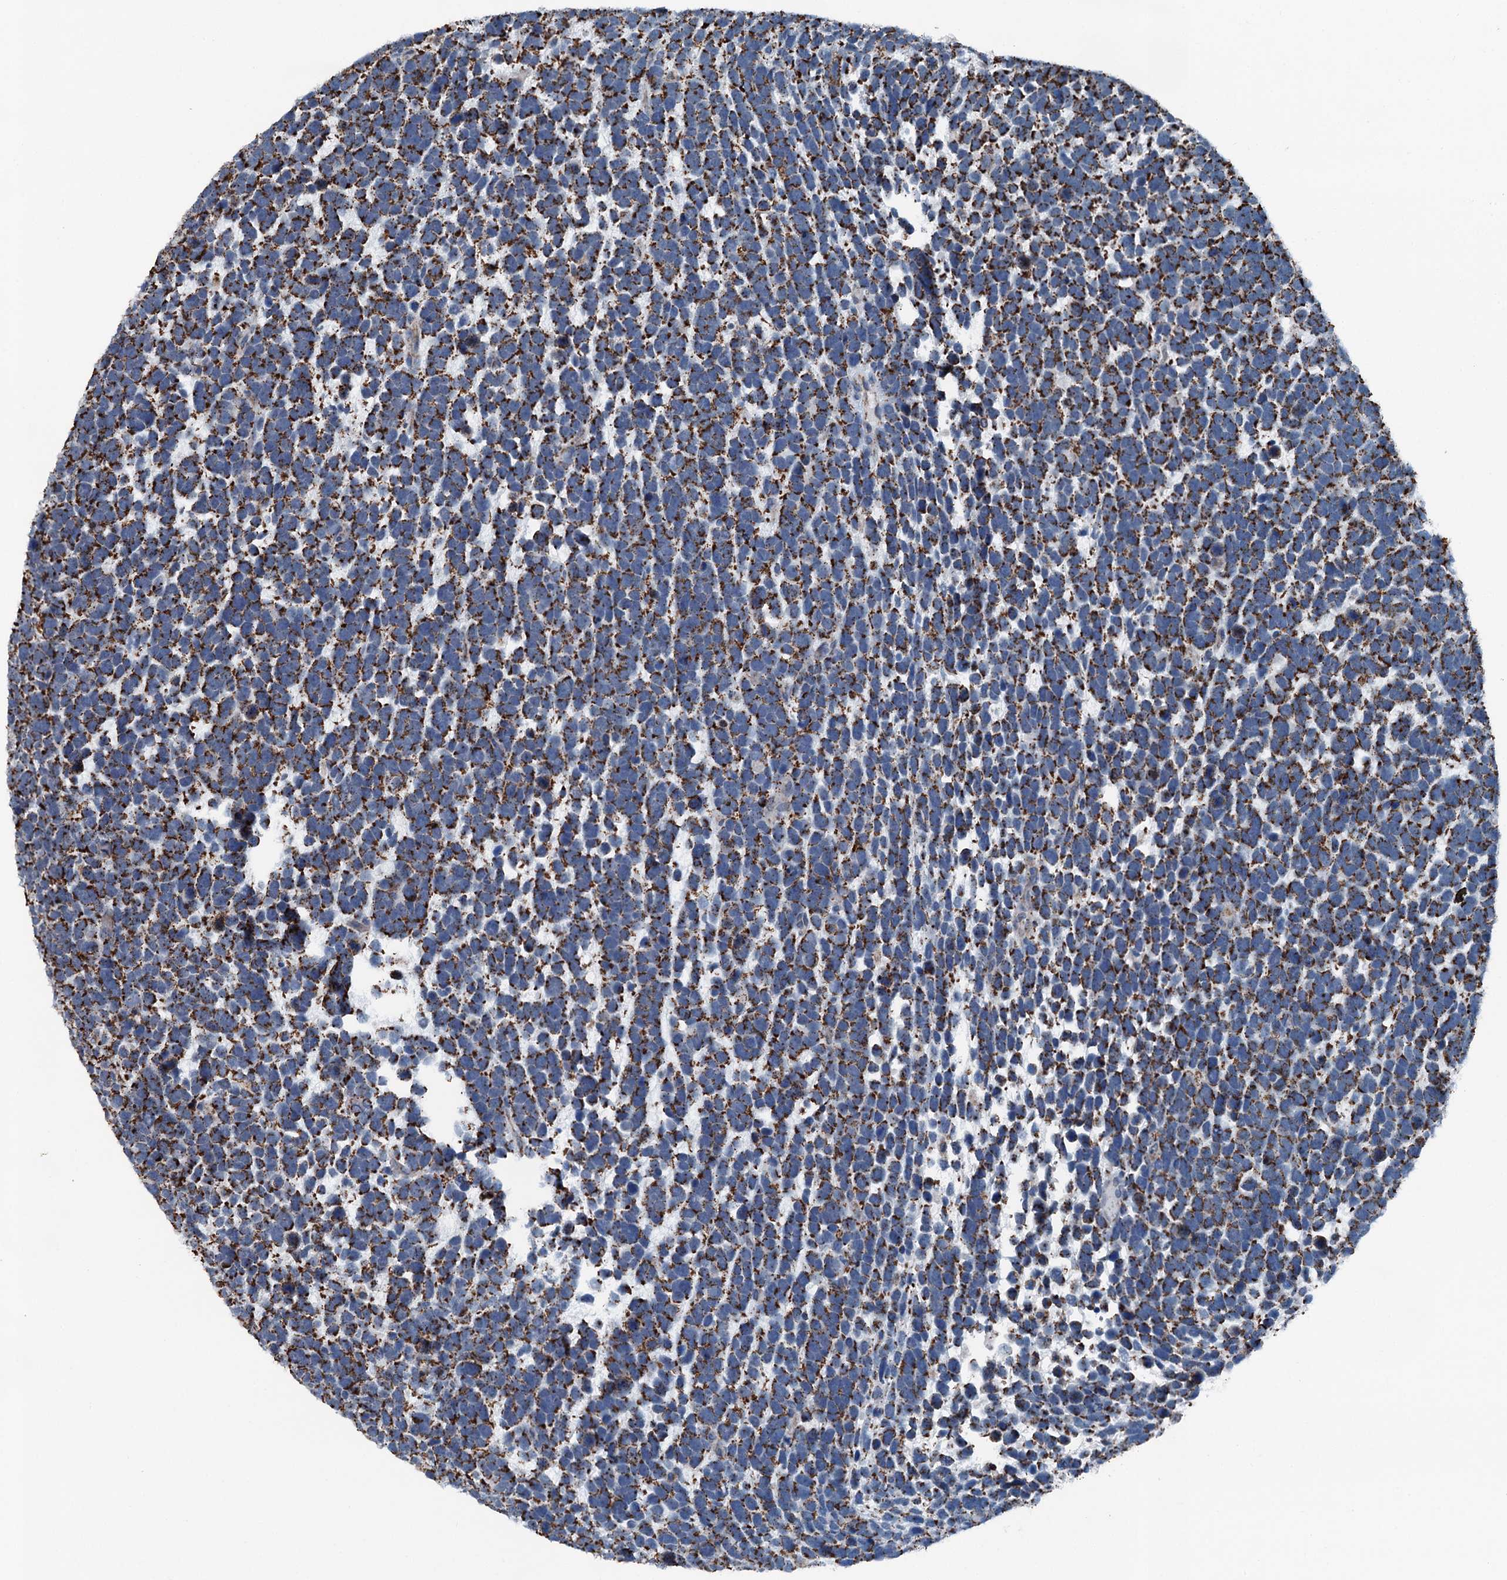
{"staining": {"intensity": "strong", "quantity": ">75%", "location": "cytoplasmic/membranous"}, "tissue": "urothelial cancer", "cell_type": "Tumor cells", "image_type": "cancer", "snomed": [{"axis": "morphology", "description": "Urothelial carcinoma, High grade"}, {"axis": "topography", "description": "Urinary bladder"}], "caption": "Immunohistochemical staining of urothelial cancer reveals high levels of strong cytoplasmic/membranous positivity in approximately >75% of tumor cells. (Stains: DAB in brown, nuclei in blue, Microscopy: brightfield microscopy at high magnification).", "gene": "TRPT1", "patient": {"sex": "female", "age": 82}}